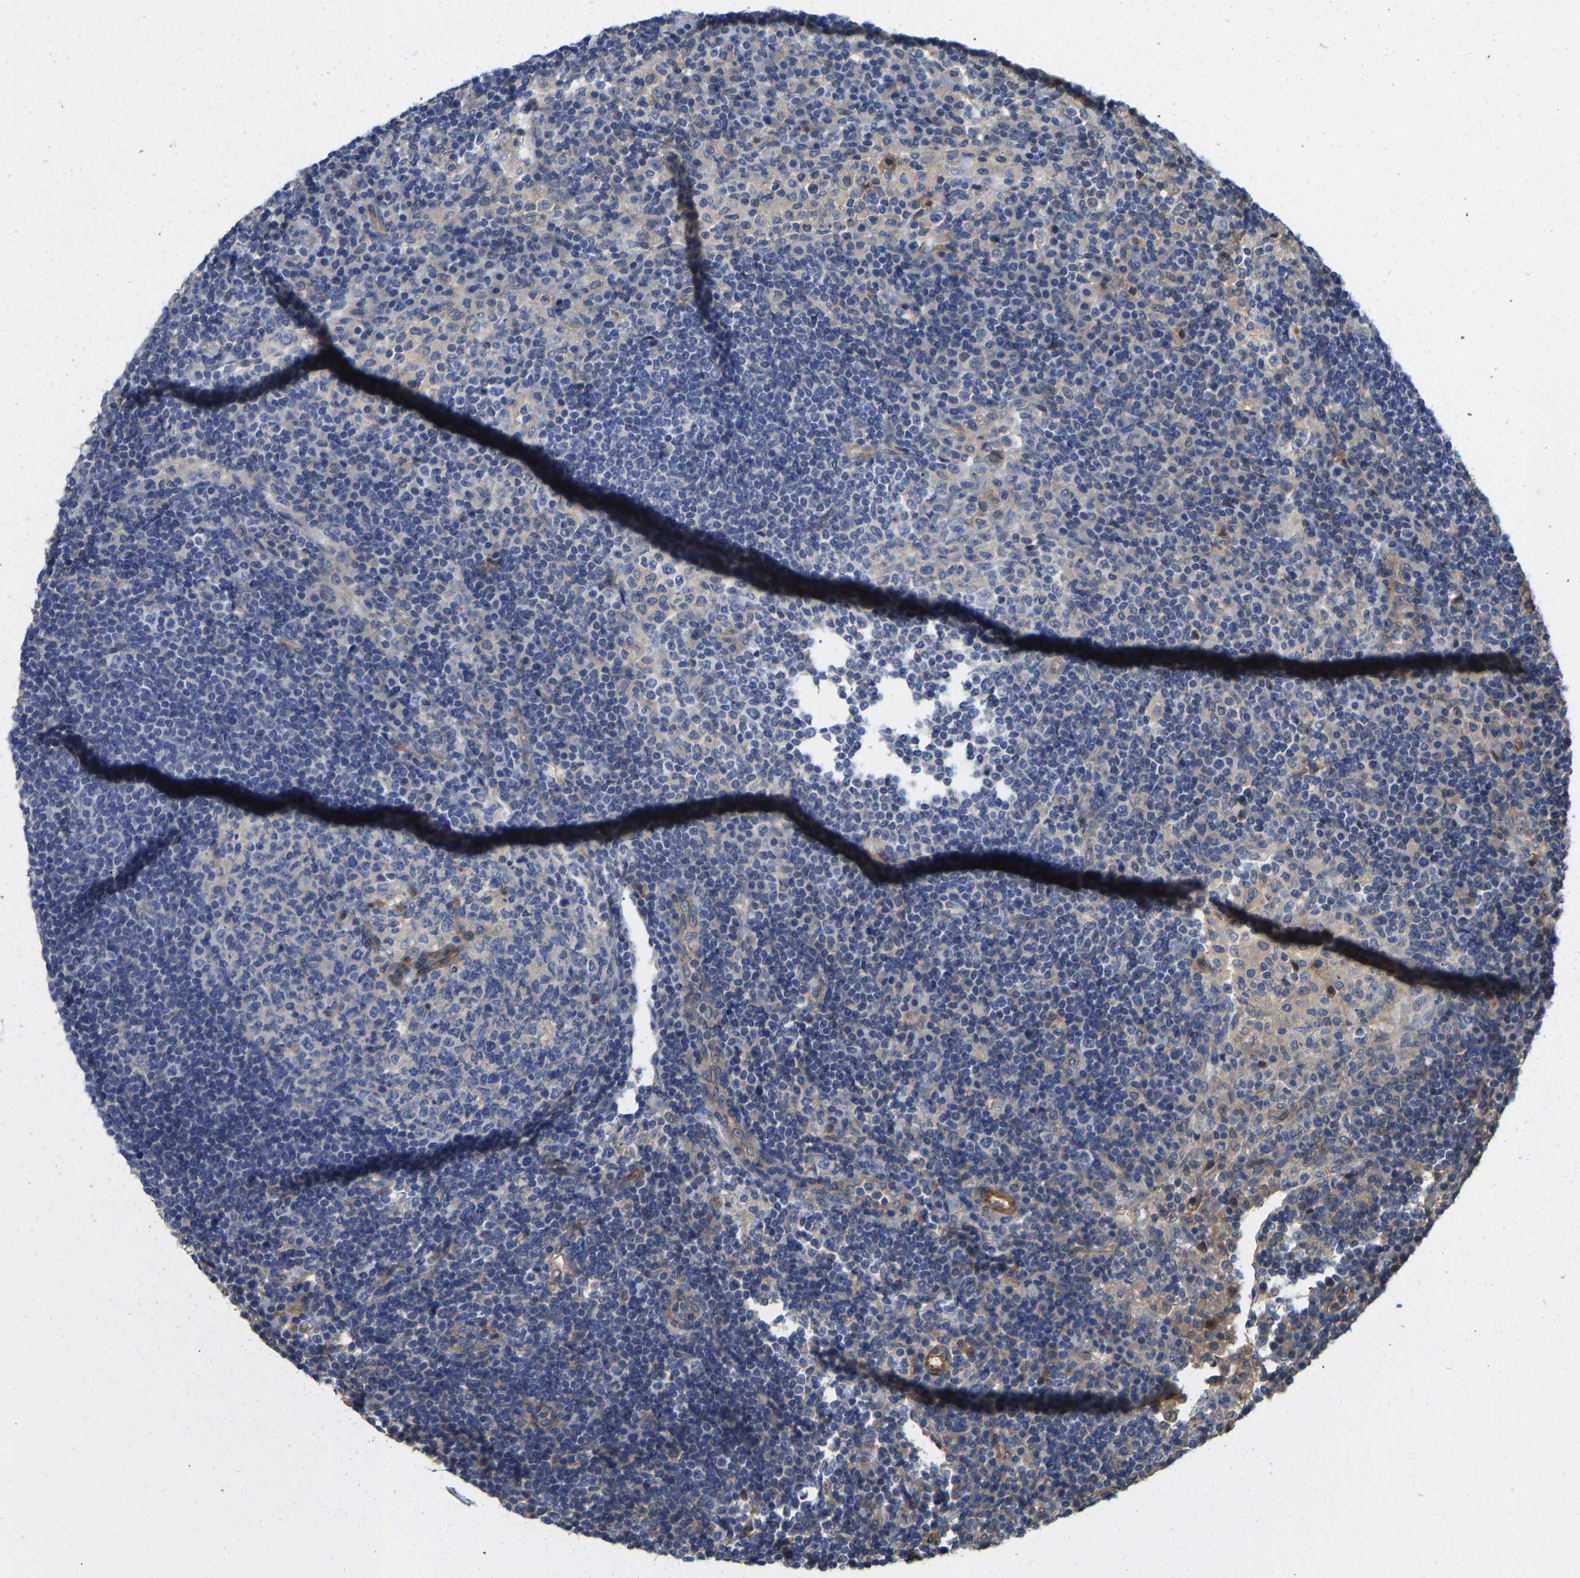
{"staining": {"intensity": "moderate", "quantity": "<25%", "location": "cytoplasmic/membranous"}, "tissue": "lymph node", "cell_type": "Germinal center cells", "image_type": "normal", "snomed": [{"axis": "morphology", "description": "Normal tissue, NOS"}, {"axis": "topography", "description": "Lymph node"}], "caption": "Protein expression analysis of benign lymph node displays moderate cytoplasmic/membranous staining in about <25% of germinal center cells.", "gene": "ELMO2", "patient": {"sex": "female", "age": 53}}